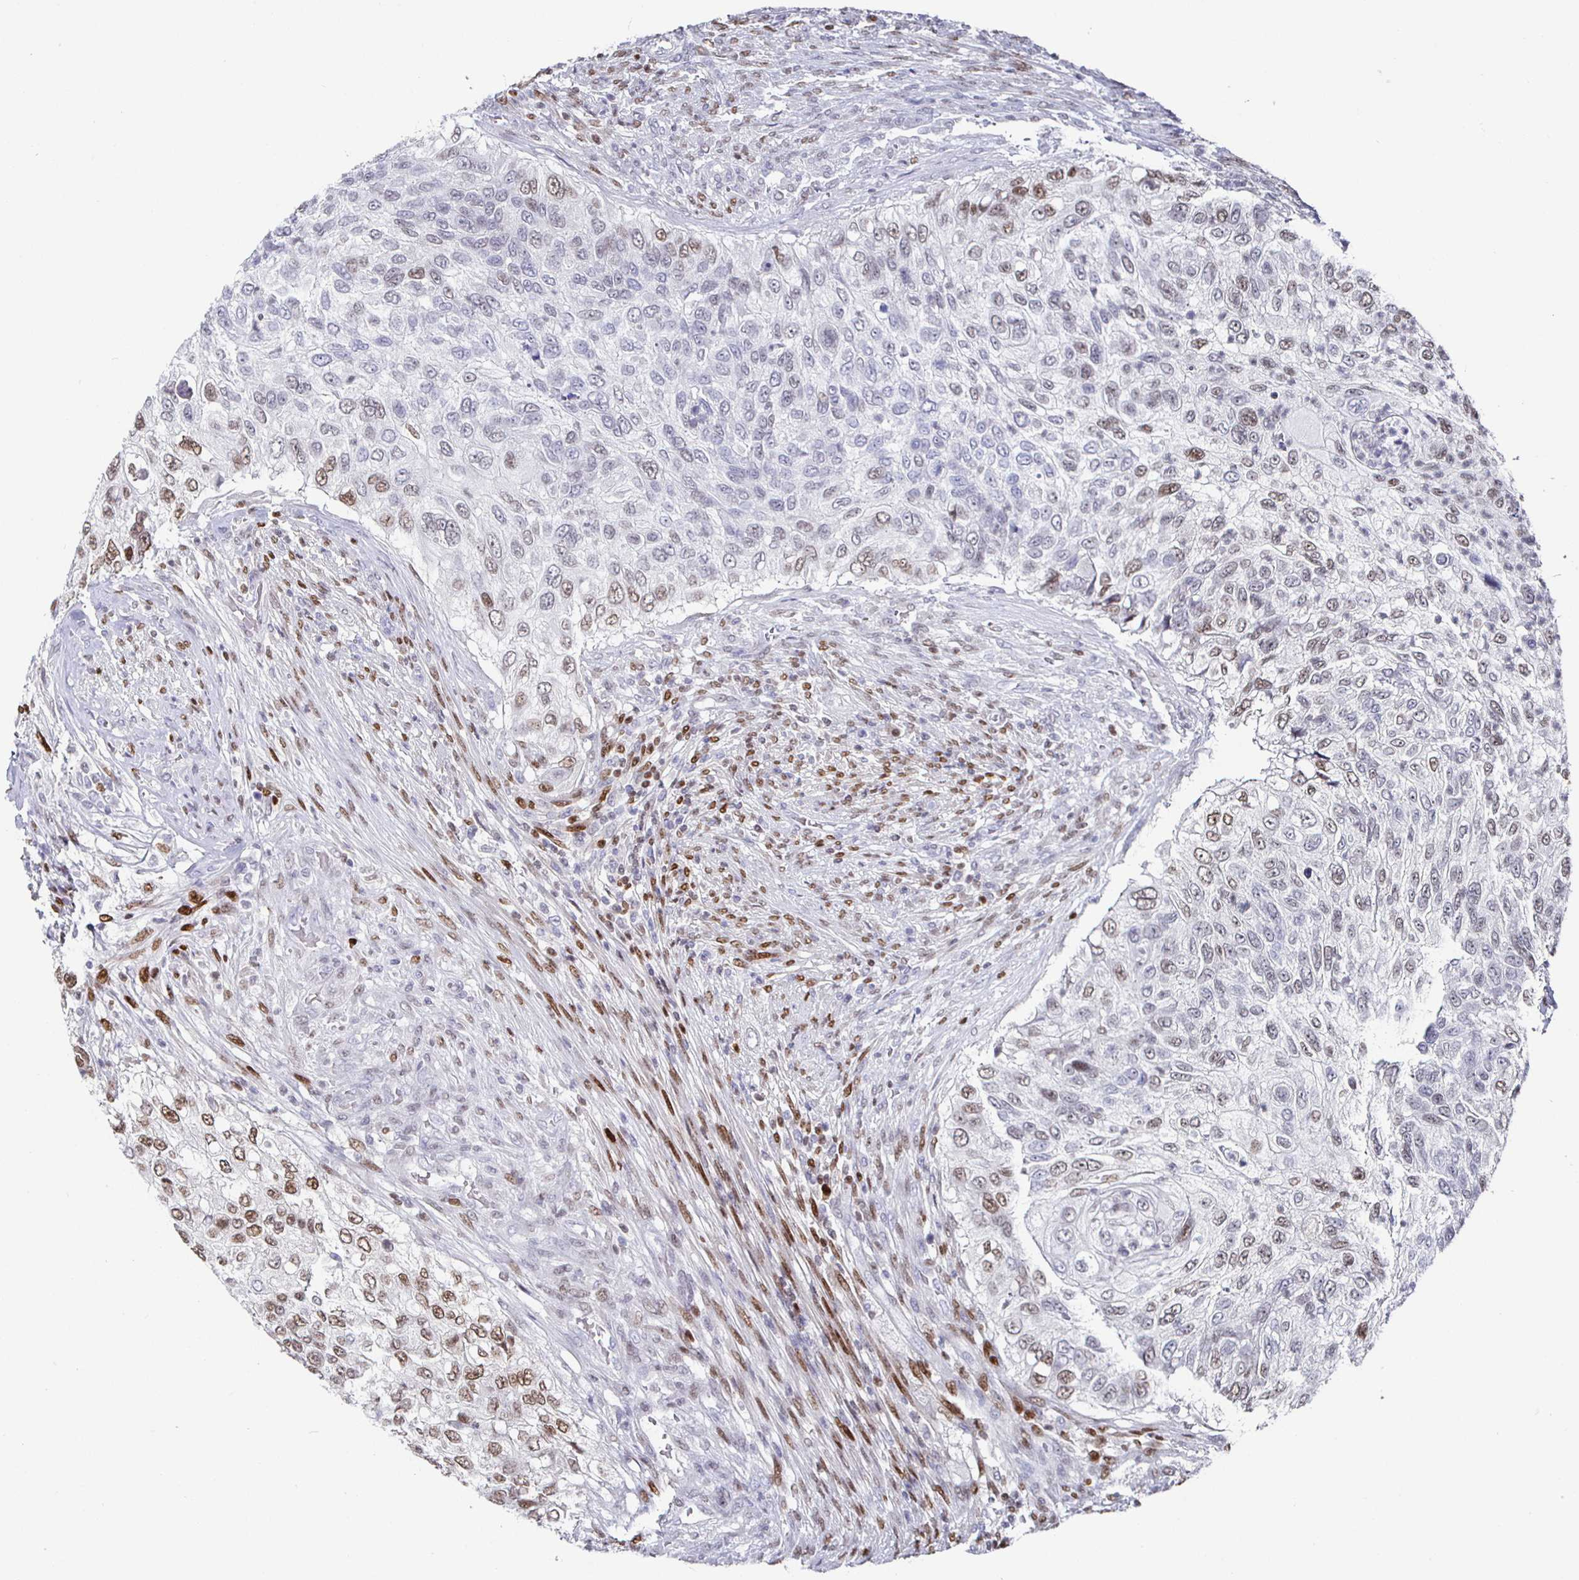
{"staining": {"intensity": "moderate", "quantity": "<25%", "location": "nuclear"}, "tissue": "urothelial cancer", "cell_type": "Tumor cells", "image_type": "cancer", "snomed": [{"axis": "morphology", "description": "Urothelial carcinoma, High grade"}, {"axis": "topography", "description": "Urinary bladder"}], "caption": "High-magnification brightfield microscopy of urothelial cancer stained with DAB (3,3'-diaminobenzidine) (brown) and counterstained with hematoxylin (blue). tumor cells exhibit moderate nuclear expression is seen in about<25% of cells. The staining was performed using DAB (3,3'-diaminobenzidine), with brown indicating positive protein expression. Nuclei are stained blue with hematoxylin.", "gene": "RUNX2", "patient": {"sex": "female", "age": 60}}